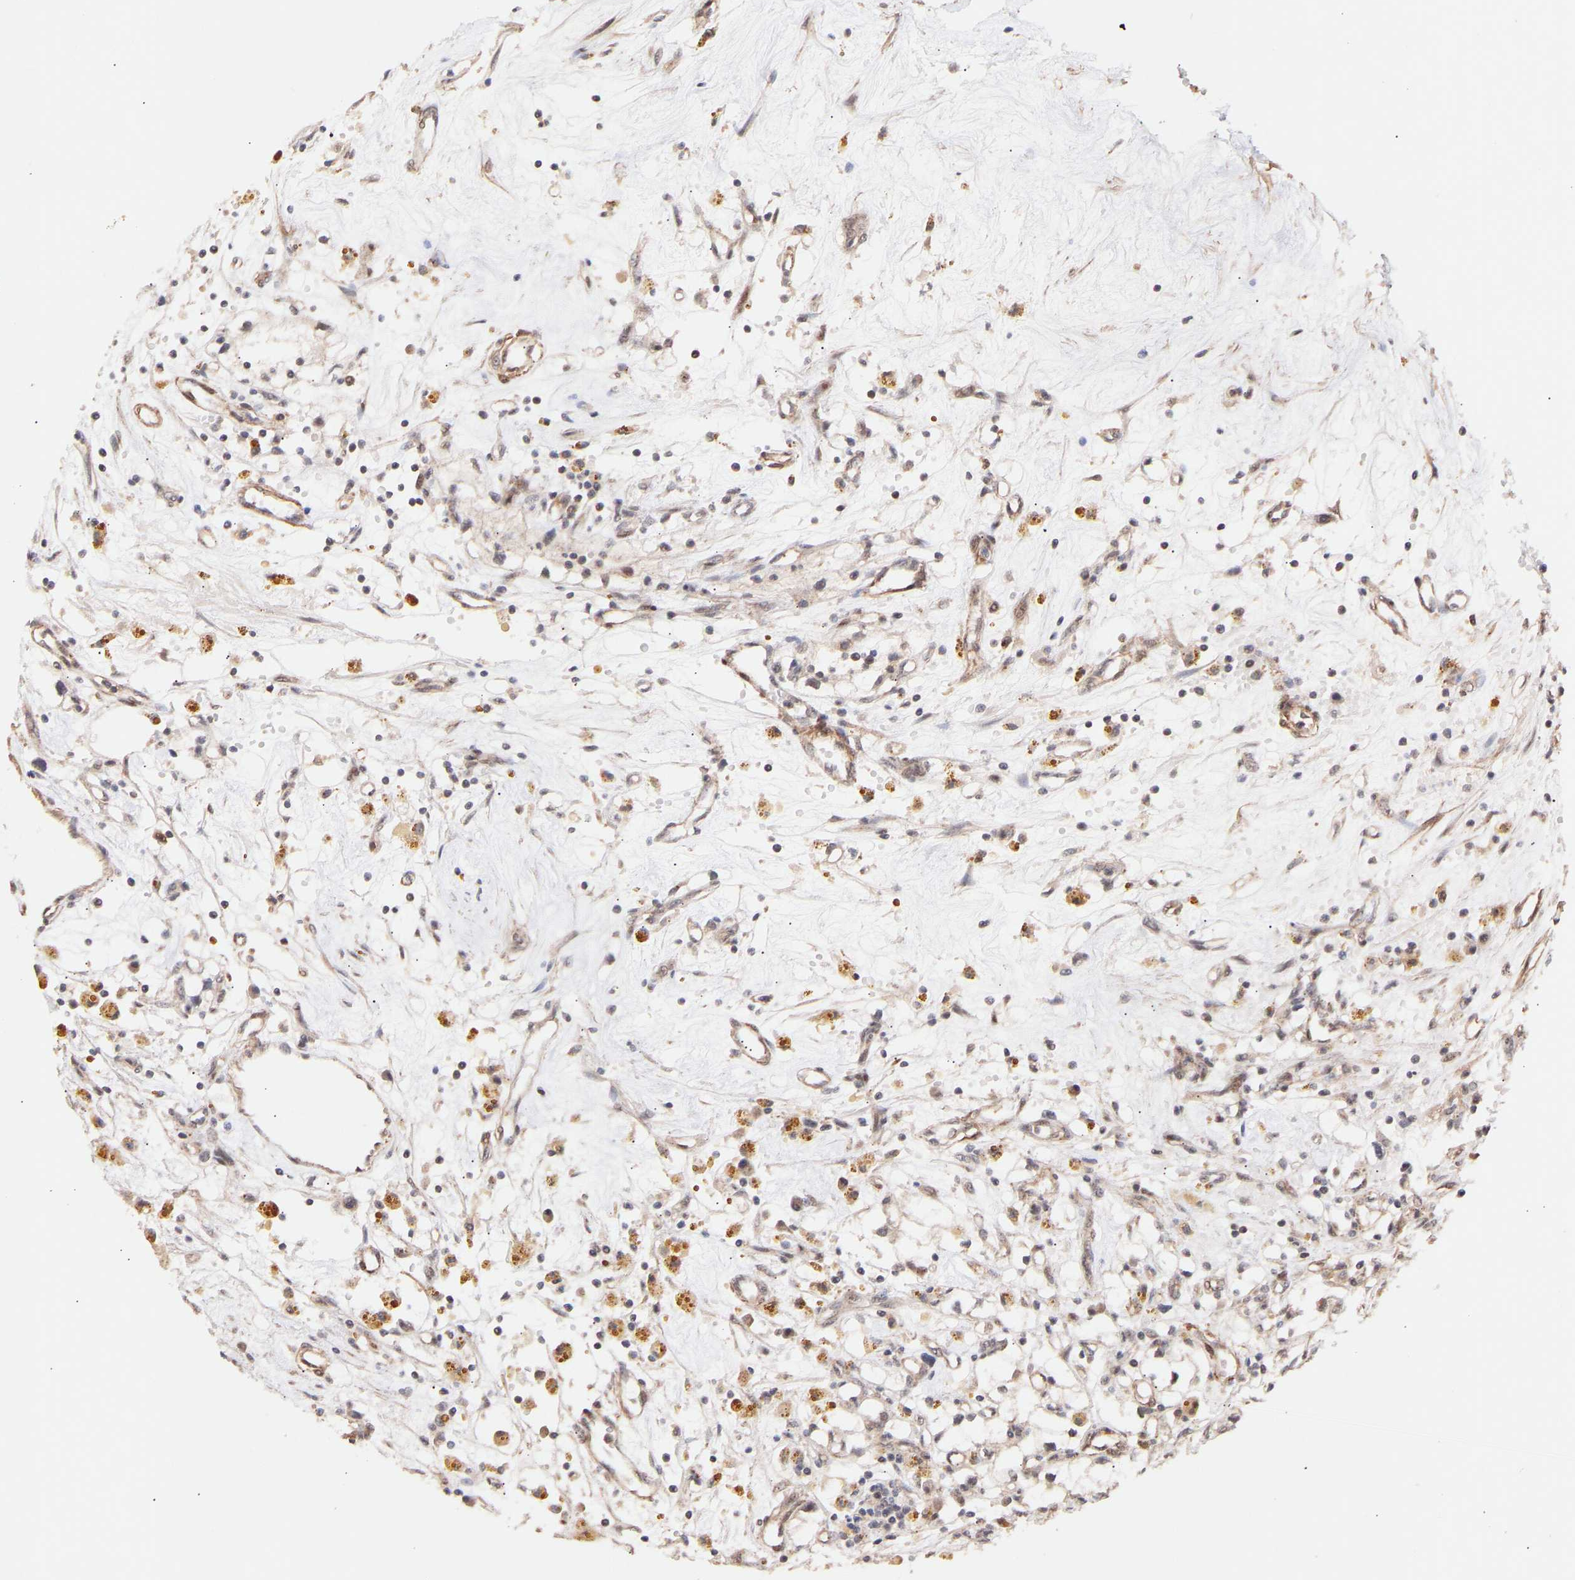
{"staining": {"intensity": "negative", "quantity": "none", "location": "none"}, "tissue": "renal cancer", "cell_type": "Tumor cells", "image_type": "cancer", "snomed": [{"axis": "morphology", "description": "Adenocarcinoma, NOS"}, {"axis": "topography", "description": "Kidney"}], "caption": "Human renal adenocarcinoma stained for a protein using IHC displays no expression in tumor cells.", "gene": "PDLIM5", "patient": {"sex": "male", "age": 56}}